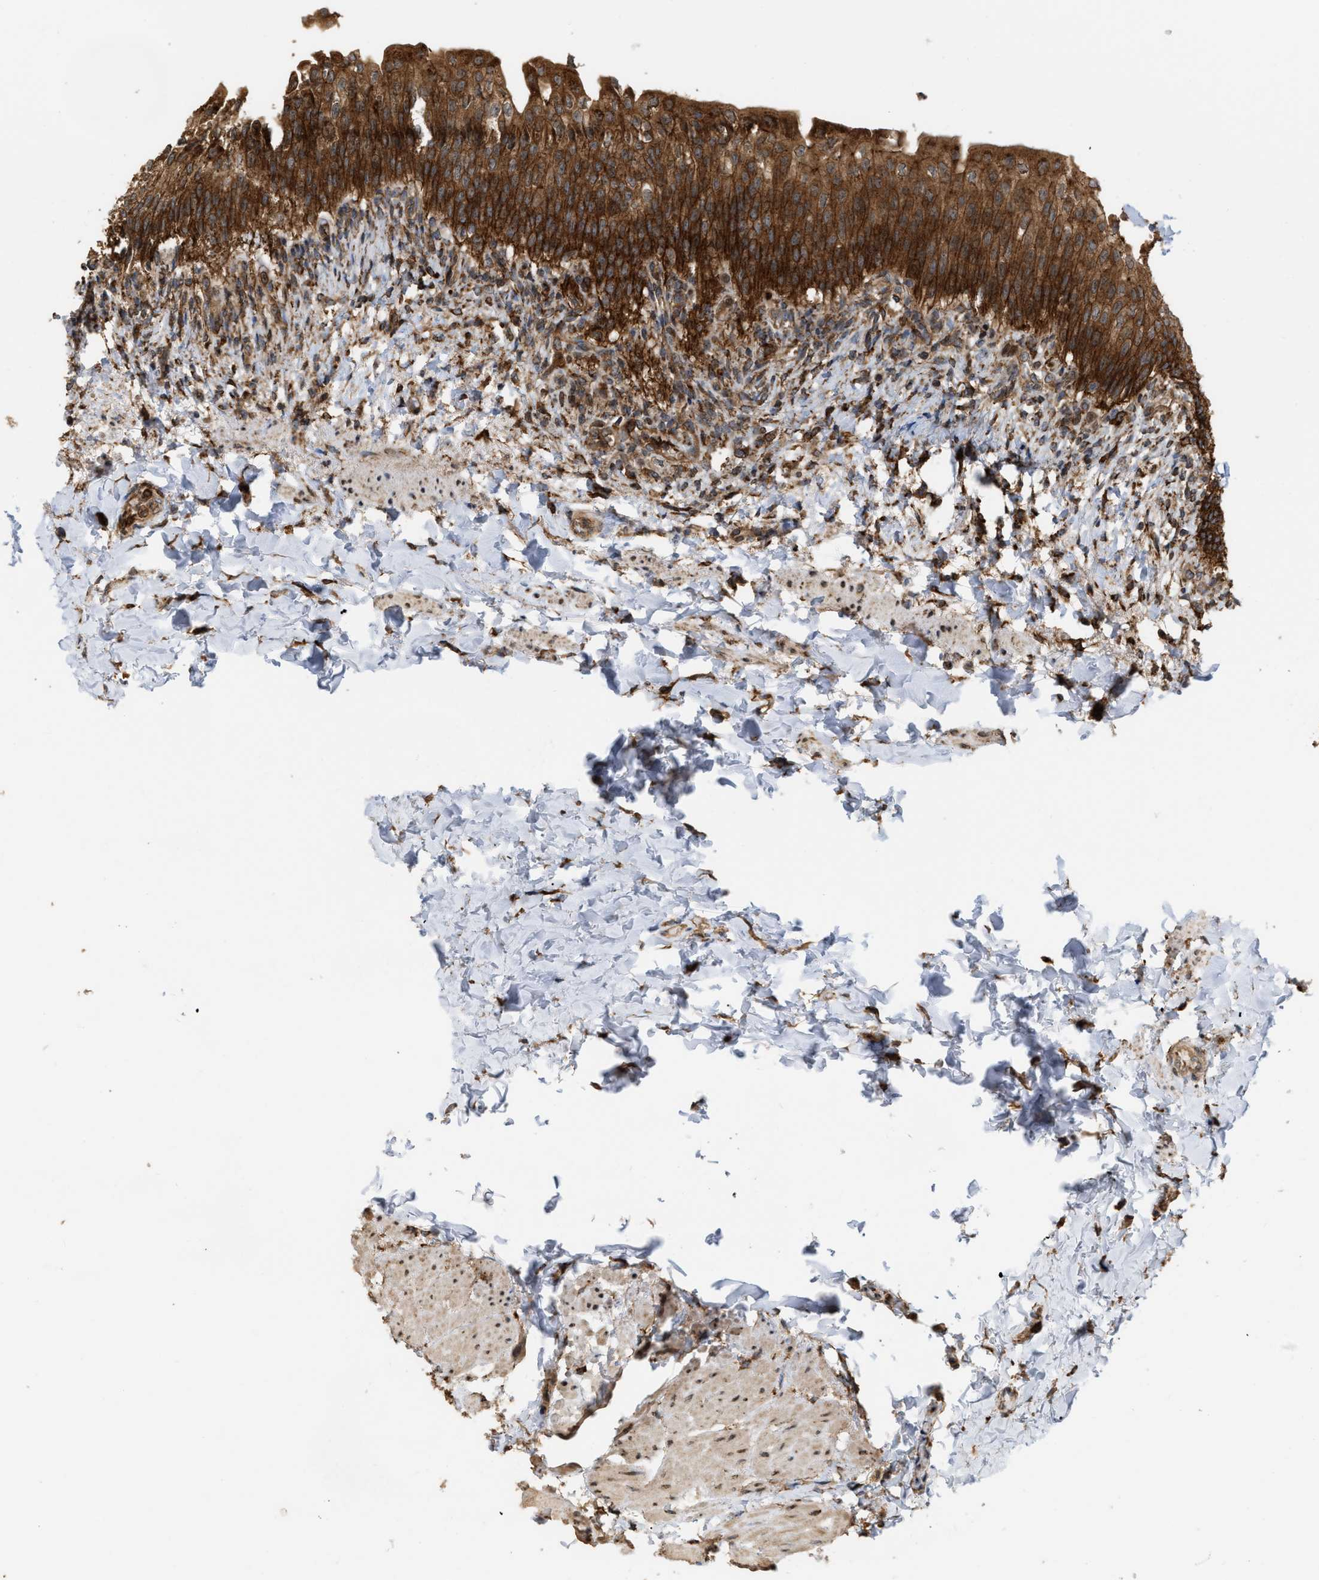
{"staining": {"intensity": "strong", "quantity": ">75%", "location": "cytoplasmic/membranous"}, "tissue": "urinary bladder", "cell_type": "Urothelial cells", "image_type": "normal", "snomed": [{"axis": "morphology", "description": "Normal tissue, NOS"}, {"axis": "topography", "description": "Urinary bladder"}], "caption": "This photomicrograph reveals immunohistochemistry staining of normal human urinary bladder, with high strong cytoplasmic/membranous expression in about >75% of urothelial cells.", "gene": "IQCE", "patient": {"sex": "female", "age": 60}}